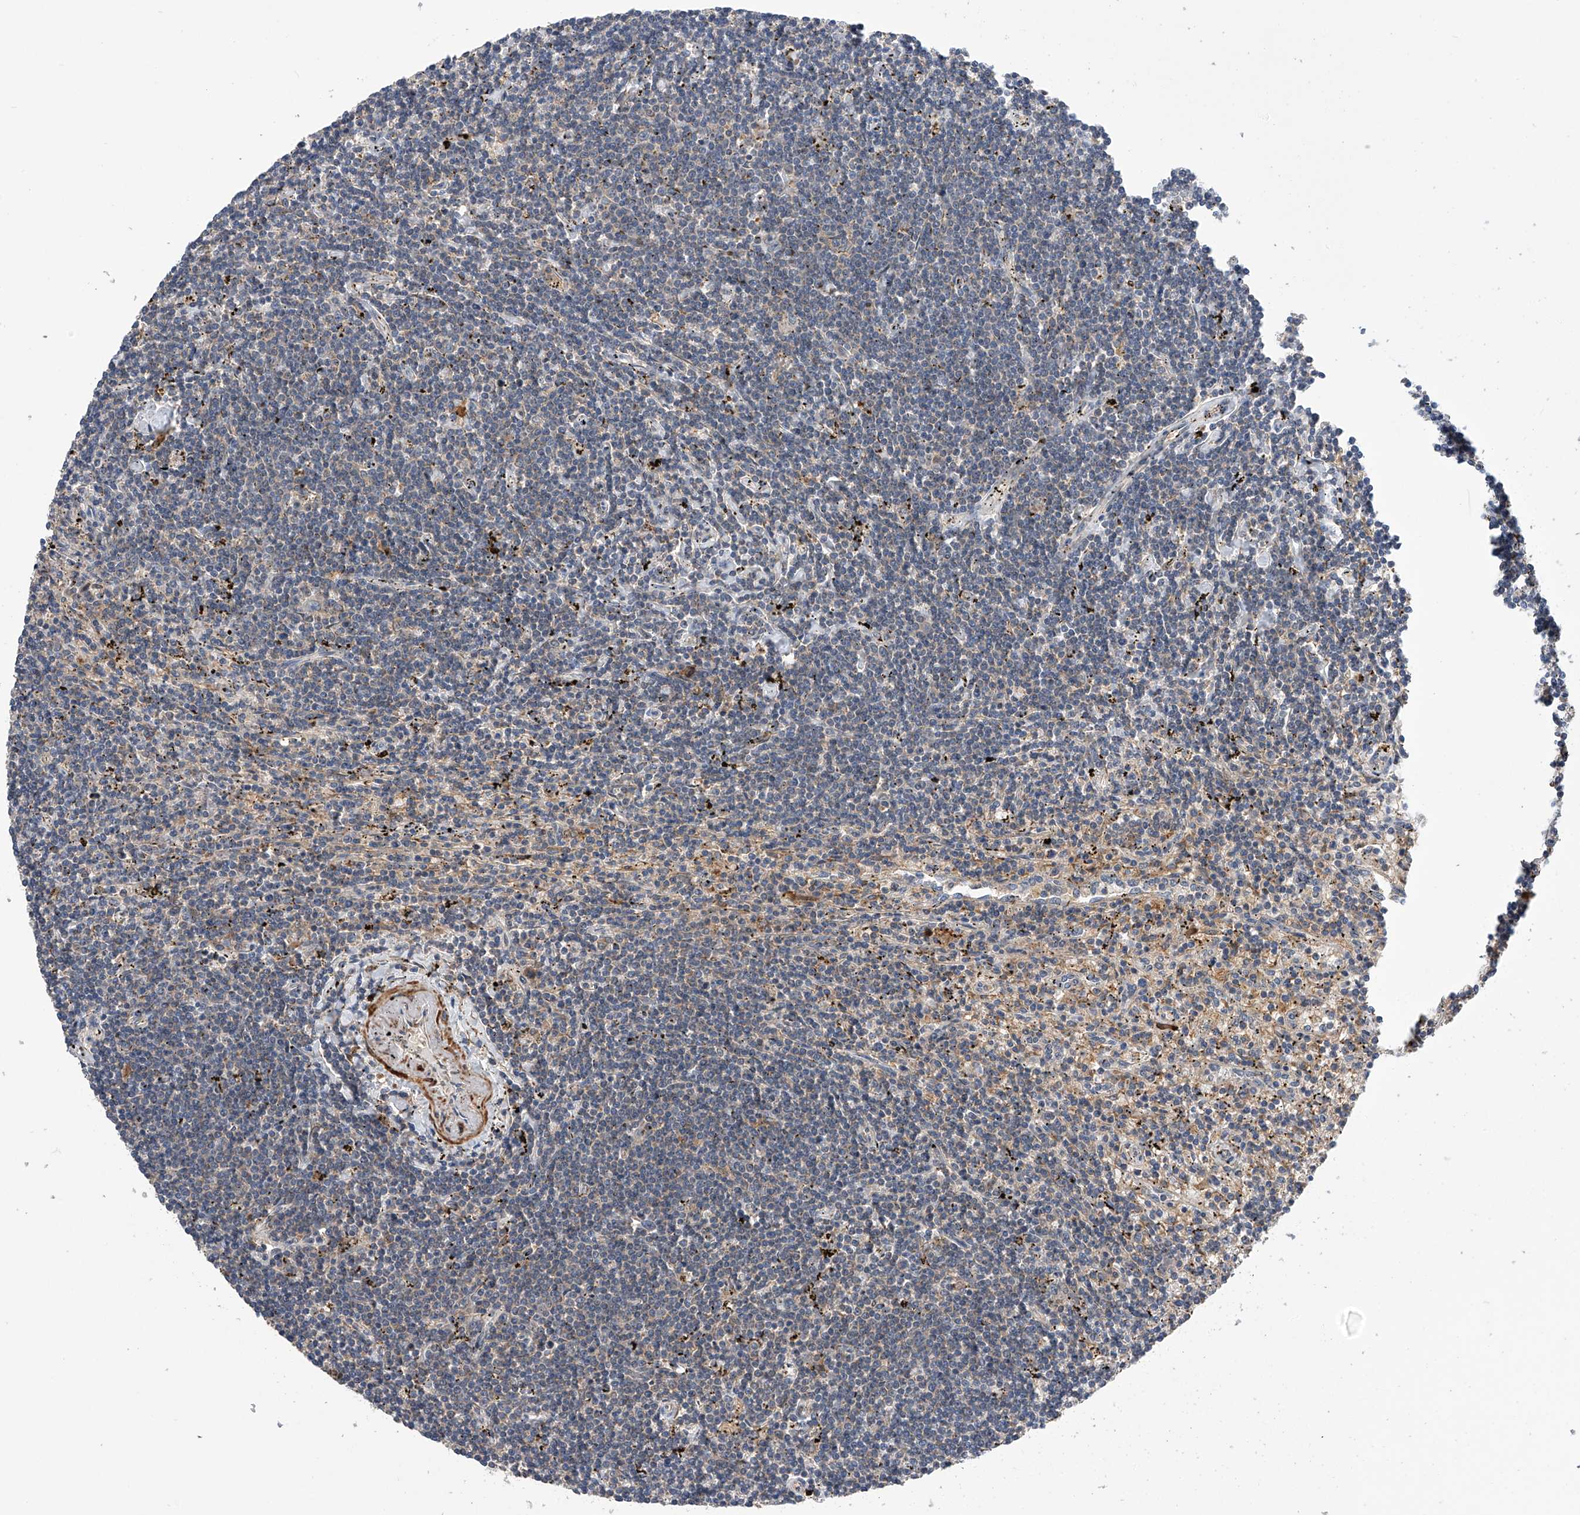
{"staining": {"intensity": "weak", "quantity": "<25%", "location": "cytoplasmic/membranous"}, "tissue": "lymphoma", "cell_type": "Tumor cells", "image_type": "cancer", "snomed": [{"axis": "morphology", "description": "Malignant lymphoma, non-Hodgkin's type, Low grade"}, {"axis": "topography", "description": "Spleen"}], "caption": "This is an immunohistochemistry histopathology image of malignant lymphoma, non-Hodgkin's type (low-grade). There is no staining in tumor cells.", "gene": "SPOCK1", "patient": {"sex": "male", "age": 76}}